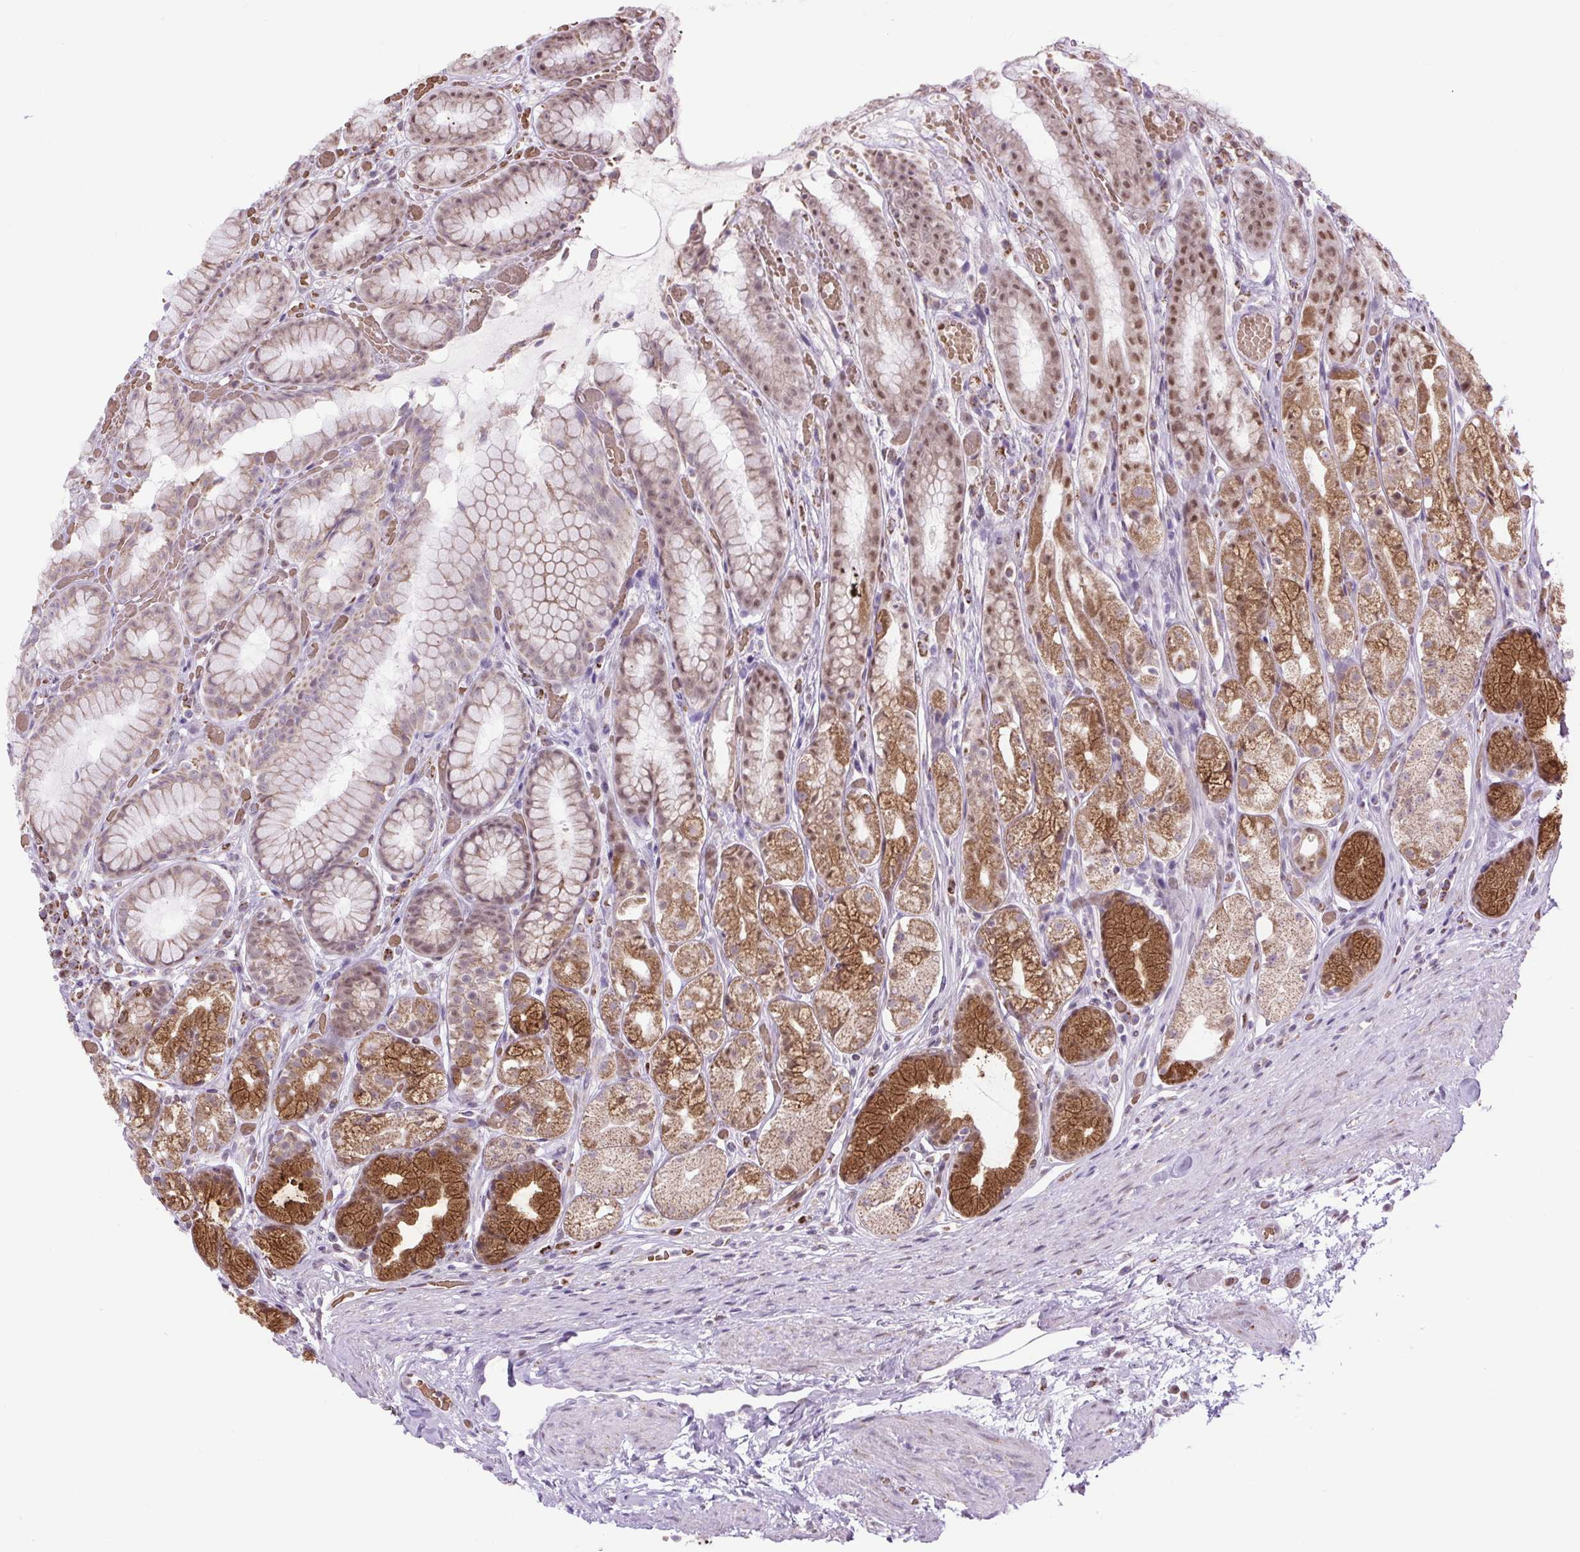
{"staining": {"intensity": "strong", "quantity": ">75%", "location": "cytoplasmic/membranous,nuclear"}, "tissue": "stomach", "cell_type": "Glandular cells", "image_type": "normal", "snomed": [{"axis": "morphology", "description": "Normal tissue, NOS"}, {"axis": "topography", "description": "Smooth muscle"}, {"axis": "topography", "description": "Stomach"}], "caption": "Glandular cells exhibit strong cytoplasmic/membranous,nuclear expression in approximately >75% of cells in normal stomach.", "gene": "SCO2", "patient": {"sex": "male", "age": 70}}